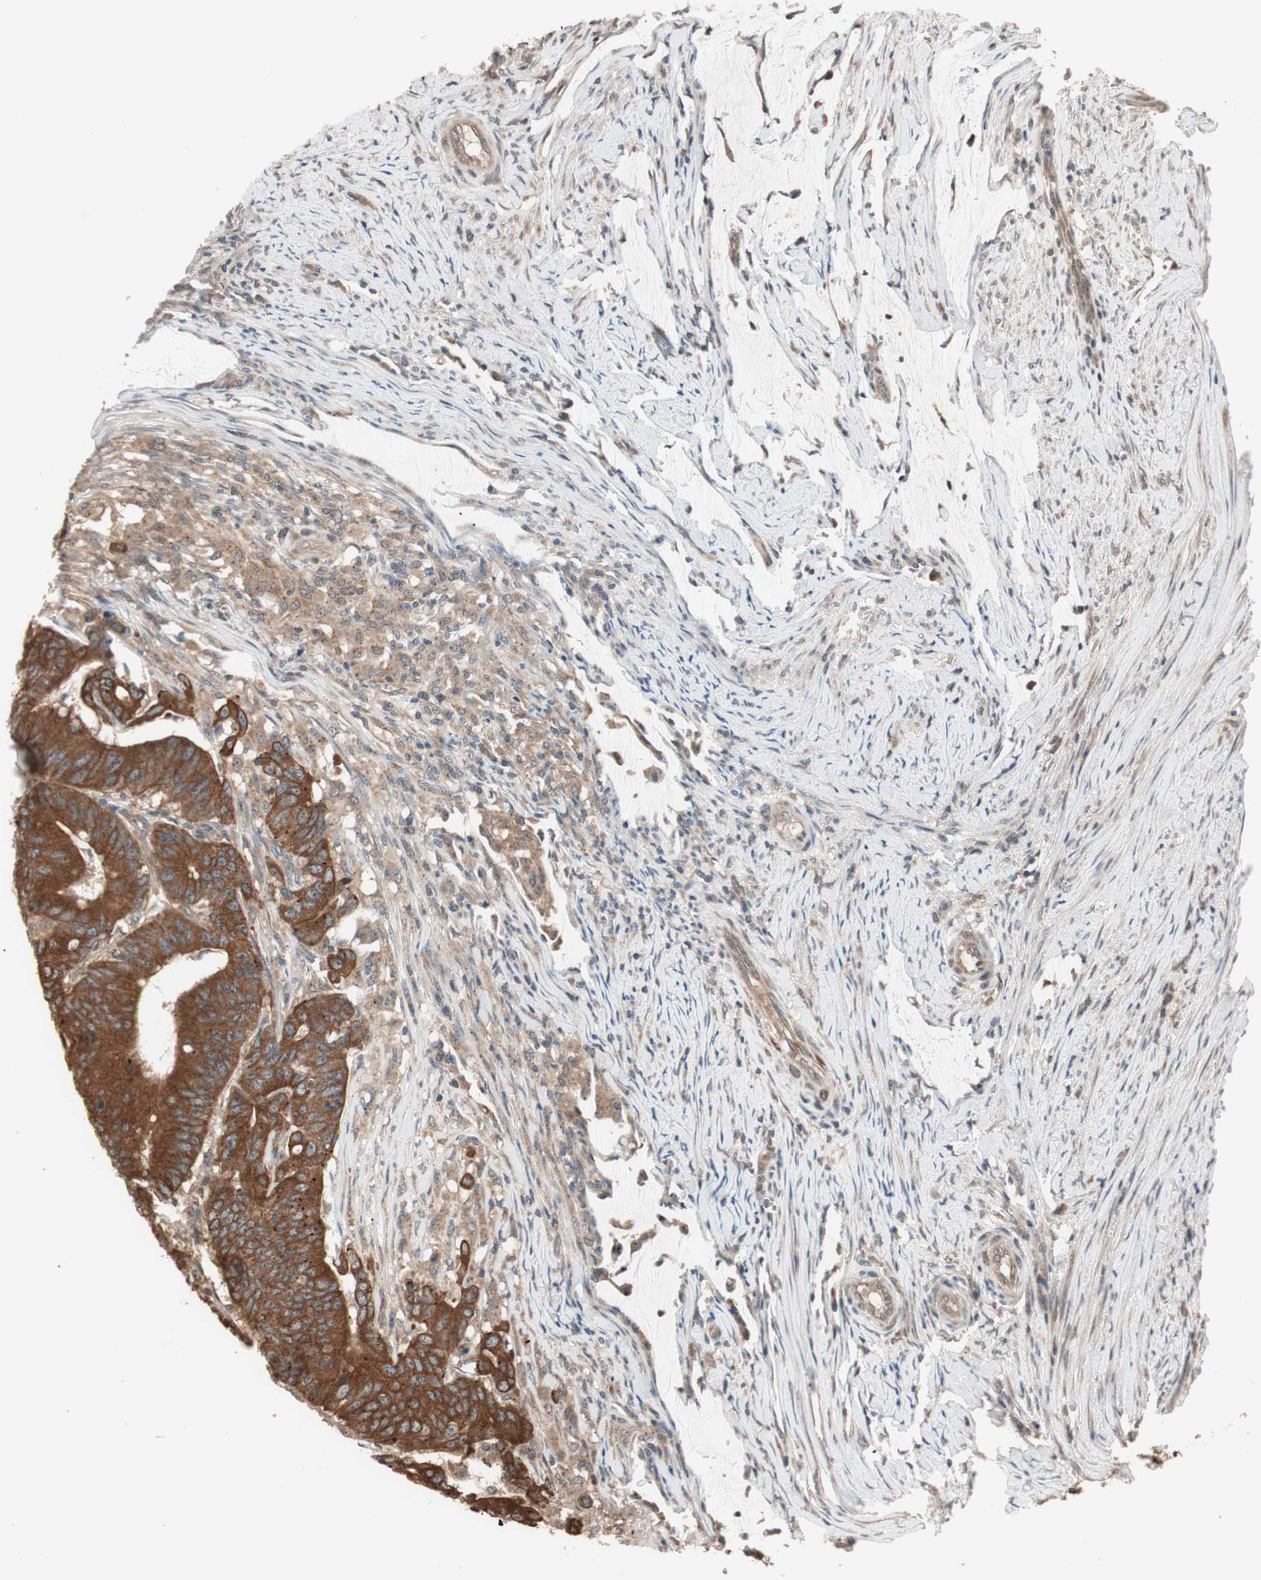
{"staining": {"intensity": "strong", "quantity": ">75%", "location": "cytoplasmic/membranous"}, "tissue": "colorectal cancer", "cell_type": "Tumor cells", "image_type": "cancer", "snomed": [{"axis": "morphology", "description": "Adenocarcinoma, NOS"}, {"axis": "topography", "description": "Colon"}], "caption": "Human adenocarcinoma (colorectal) stained for a protein (brown) displays strong cytoplasmic/membranous positive staining in about >75% of tumor cells.", "gene": "FBXO5", "patient": {"sex": "male", "age": 45}}